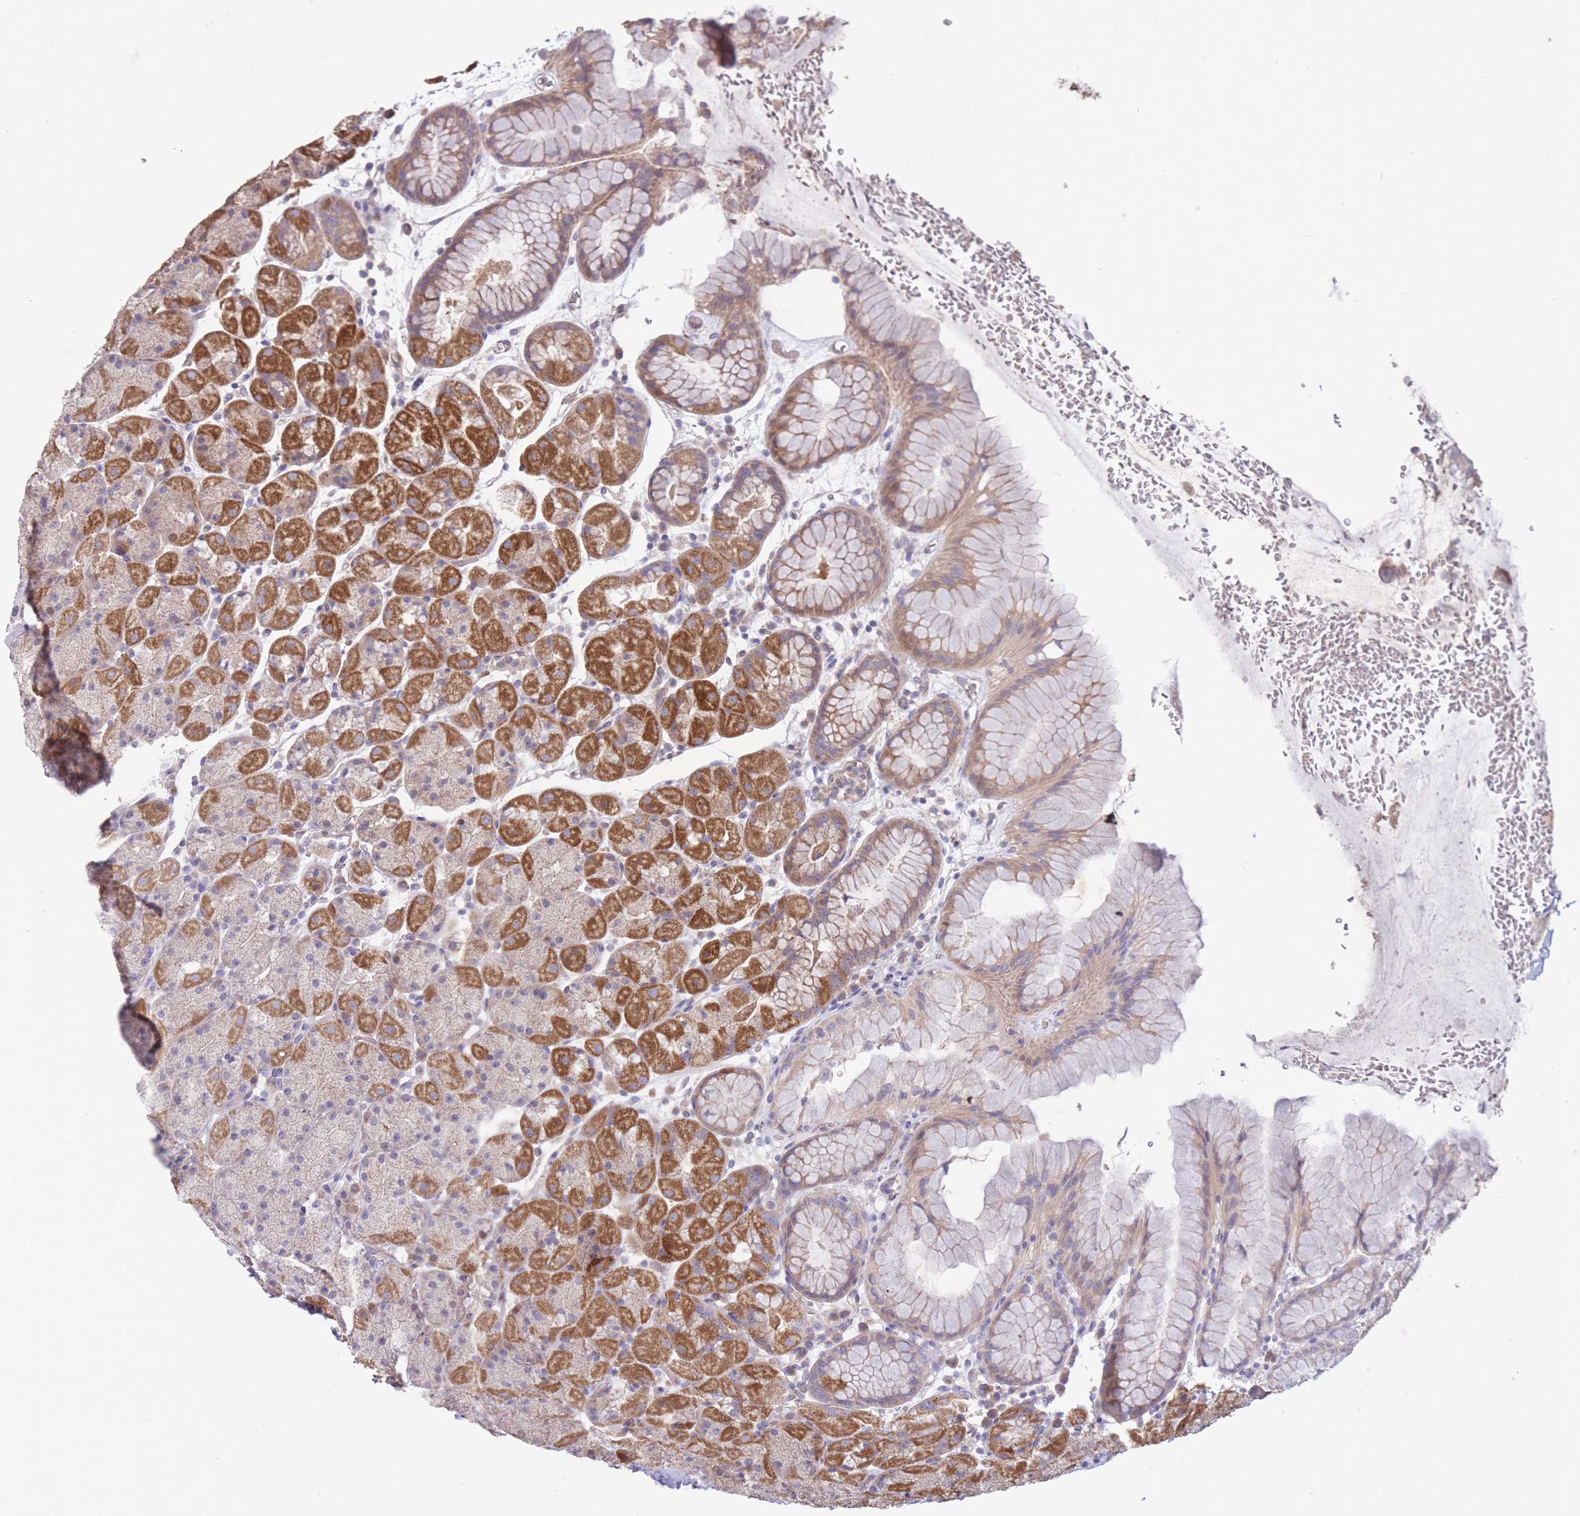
{"staining": {"intensity": "moderate", "quantity": "25%-75%", "location": "cytoplasmic/membranous"}, "tissue": "stomach", "cell_type": "Glandular cells", "image_type": "normal", "snomed": [{"axis": "morphology", "description": "Normal tissue, NOS"}, {"axis": "topography", "description": "Stomach, upper"}, {"axis": "topography", "description": "Stomach, lower"}], "caption": "Protein expression by immunohistochemistry (IHC) shows moderate cytoplasmic/membranous positivity in about 25%-75% of glandular cells in unremarkable stomach.", "gene": "ALS2CL", "patient": {"sex": "male", "age": 67}}